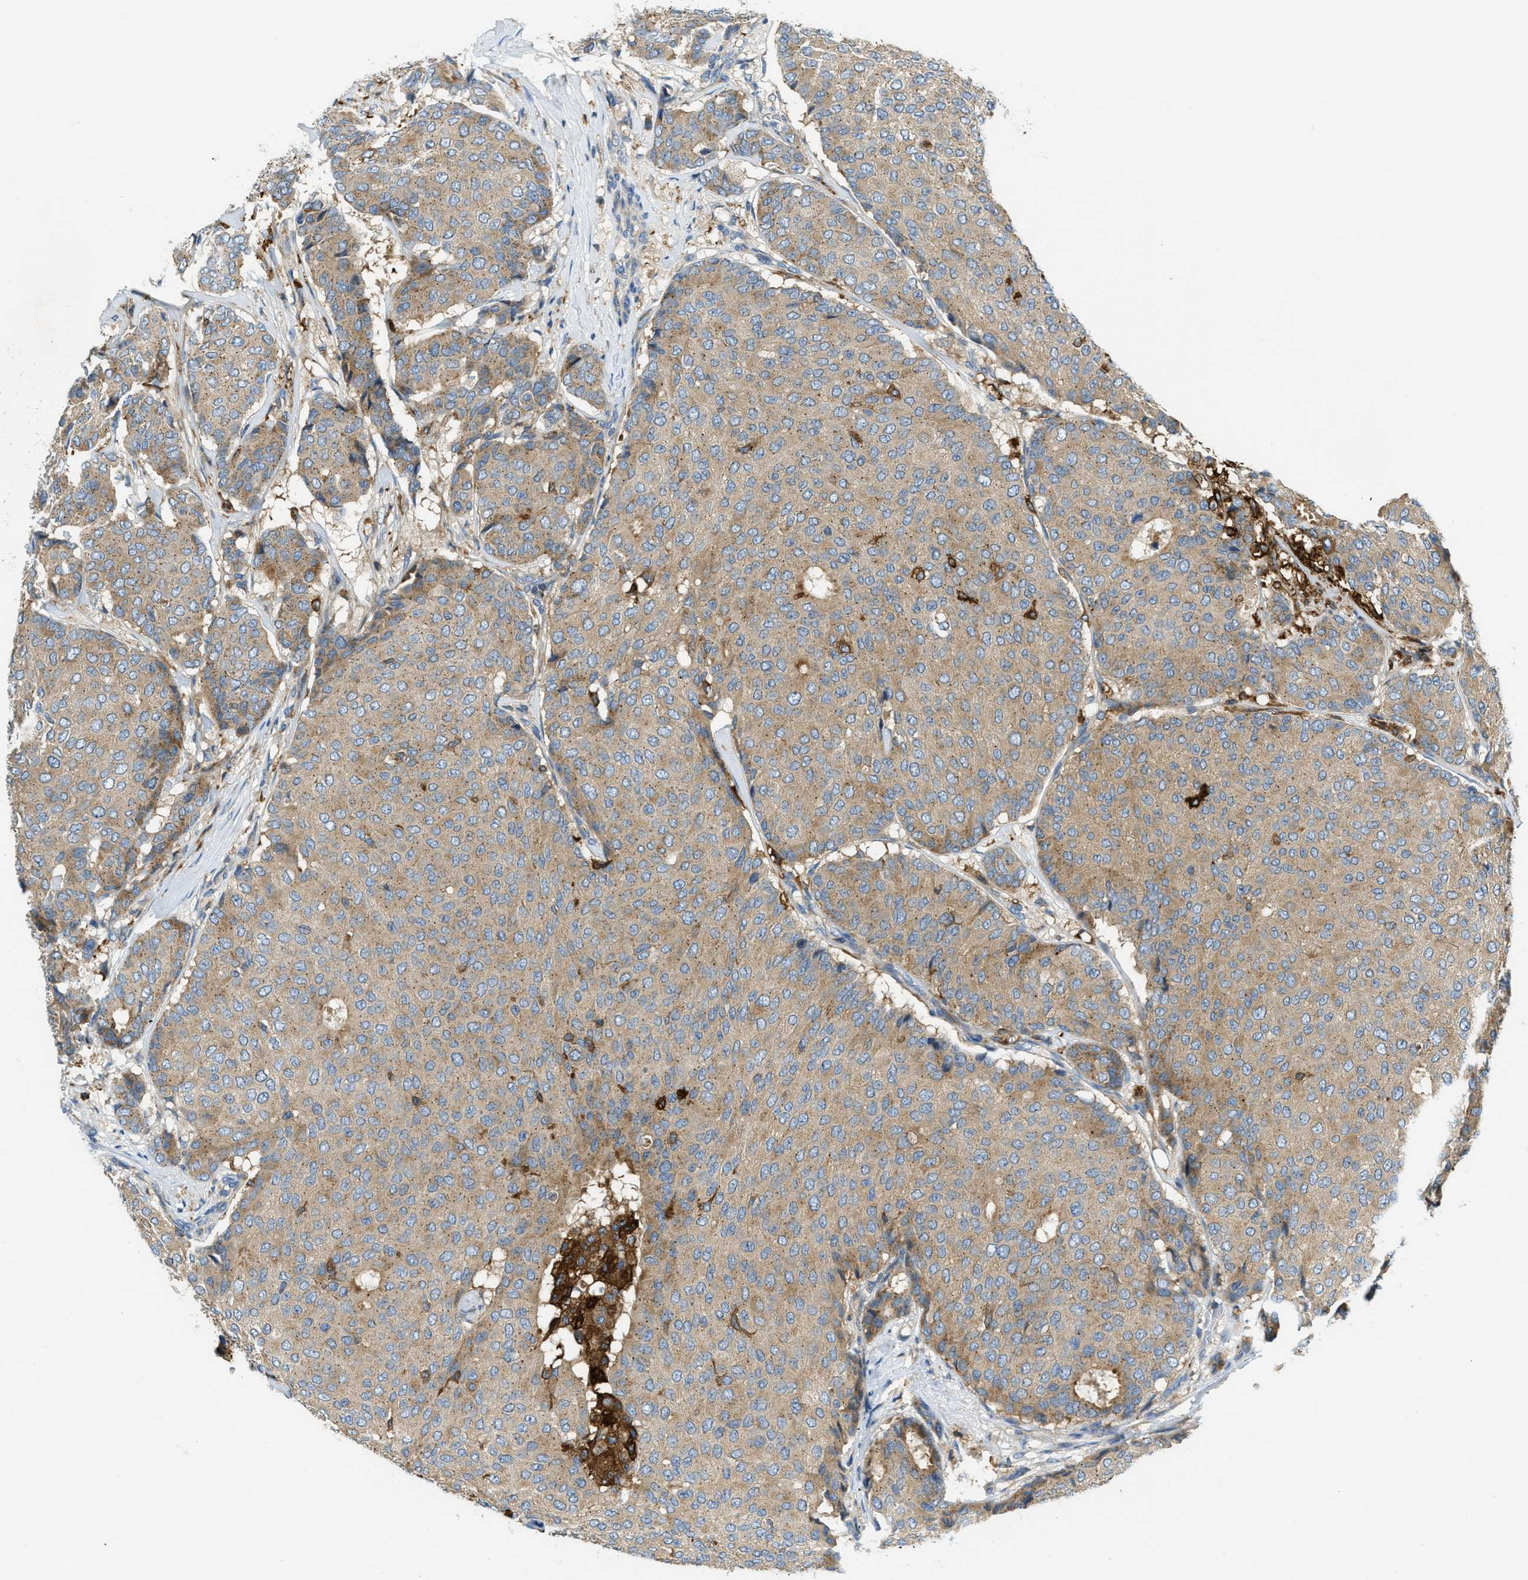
{"staining": {"intensity": "weak", "quantity": ">75%", "location": "cytoplasmic/membranous"}, "tissue": "breast cancer", "cell_type": "Tumor cells", "image_type": "cancer", "snomed": [{"axis": "morphology", "description": "Duct carcinoma"}, {"axis": "topography", "description": "Breast"}], "caption": "Tumor cells show low levels of weak cytoplasmic/membranous positivity in approximately >75% of cells in human breast cancer (invasive ductal carcinoma).", "gene": "RFFL", "patient": {"sex": "female", "age": 75}}